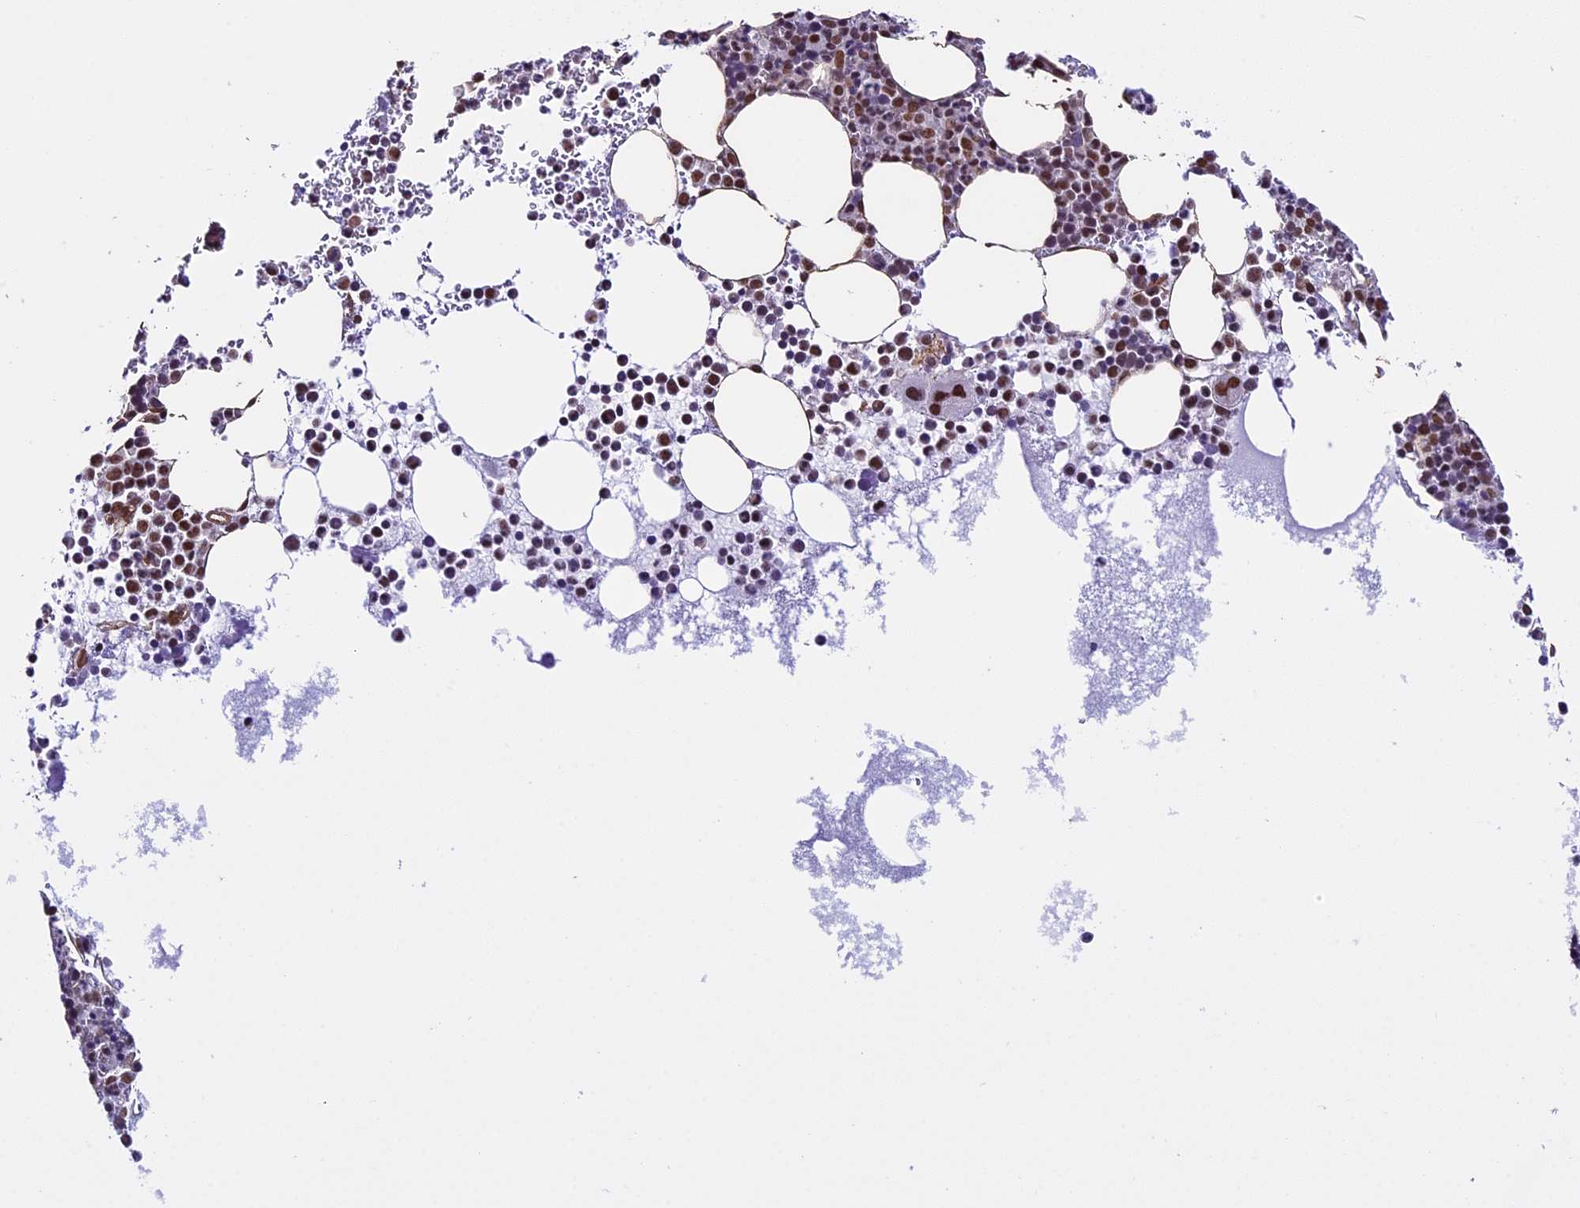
{"staining": {"intensity": "strong", "quantity": "25%-75%", "location": "nuclear"}, "tissue": "bone marrow", "cell_type": "Hematopoietic cells", "image_type": "normal", "snomed": [{"axis": "morphology", "description": "Normal tissue, NOS"}, {"axis": "topography", "description": "Bone marrow"}], "caption": "Immunohistochemistry (IHC) image of unremarkable bone marrow stained for a protein (brown), which reveals high levels of strong nuclear staining in about 25%-75% of hematopoietic cells.", "gene": "MPHOSPH8", "patient": {"sex": "female", "age": 78}}